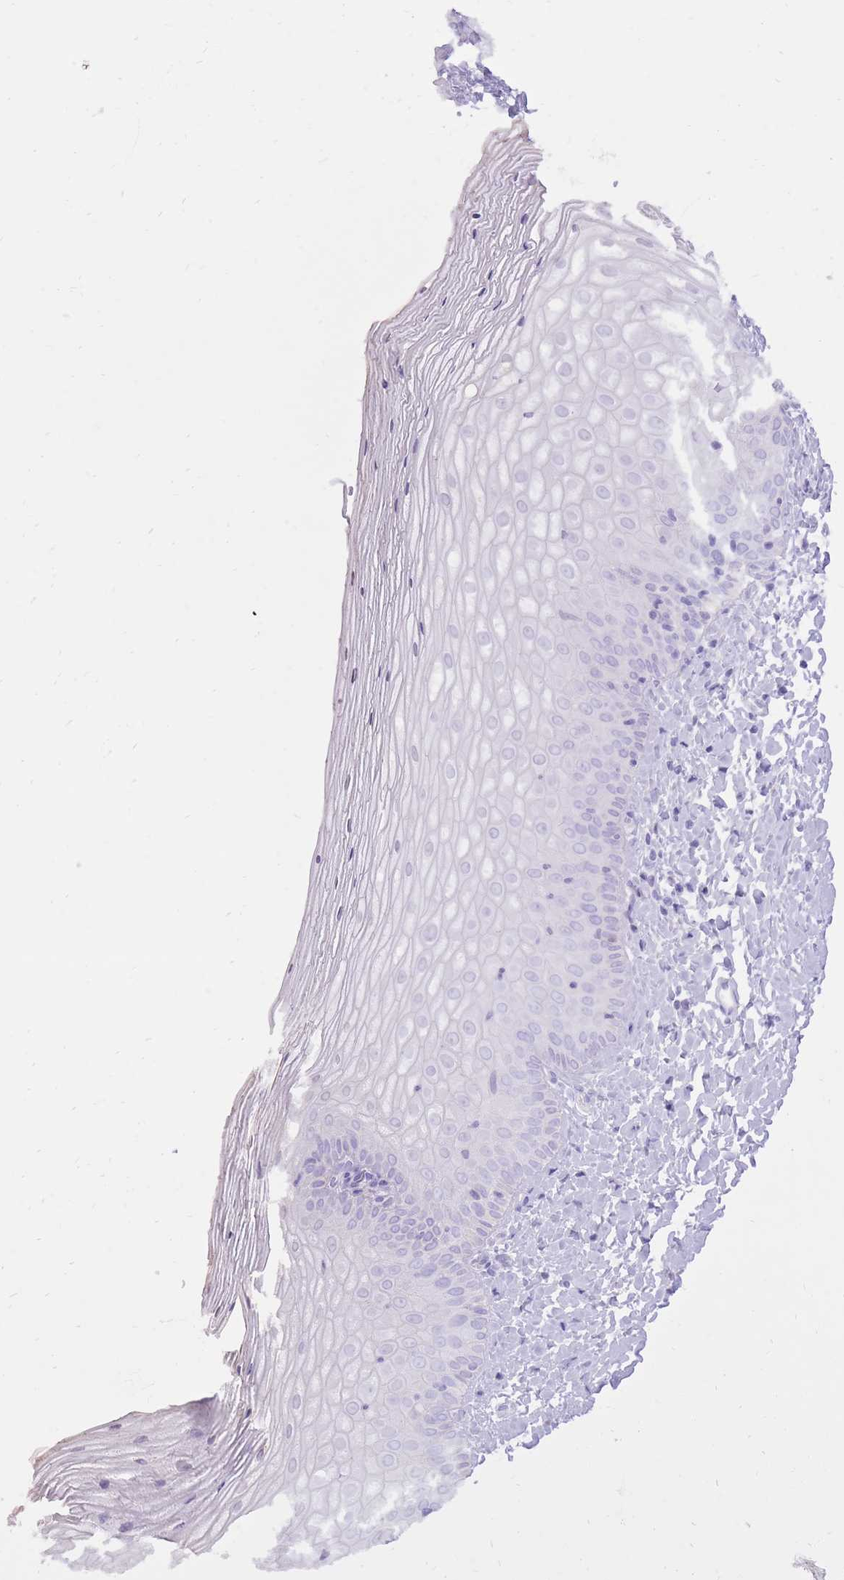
{"staining": {"intensity": "negative", "quantity": "none", "location": "none"}, "tissue": "vagina", "cell_type": "Squamous epithelial cells", "image_type": "normal", "snomed": [{"axis": "morphology", "description": "Normal tissue, NOS"}, {"axis": "topography", "description": "Vagina"}], "caption": "High magnification brightfield microscopy of benign vagina stained with DAB (3,3'-diaminobenzidine) (brown) and counterstained with hematoxylin (blue): squamous epithelial cells show no significant staining. (DAB (3,3'-diaminobenzidine) IHC visualized using brightfield microscopy, high magnification).", "gene": "SLC4A4", "patient": {"sex": "female", "age": 65}}